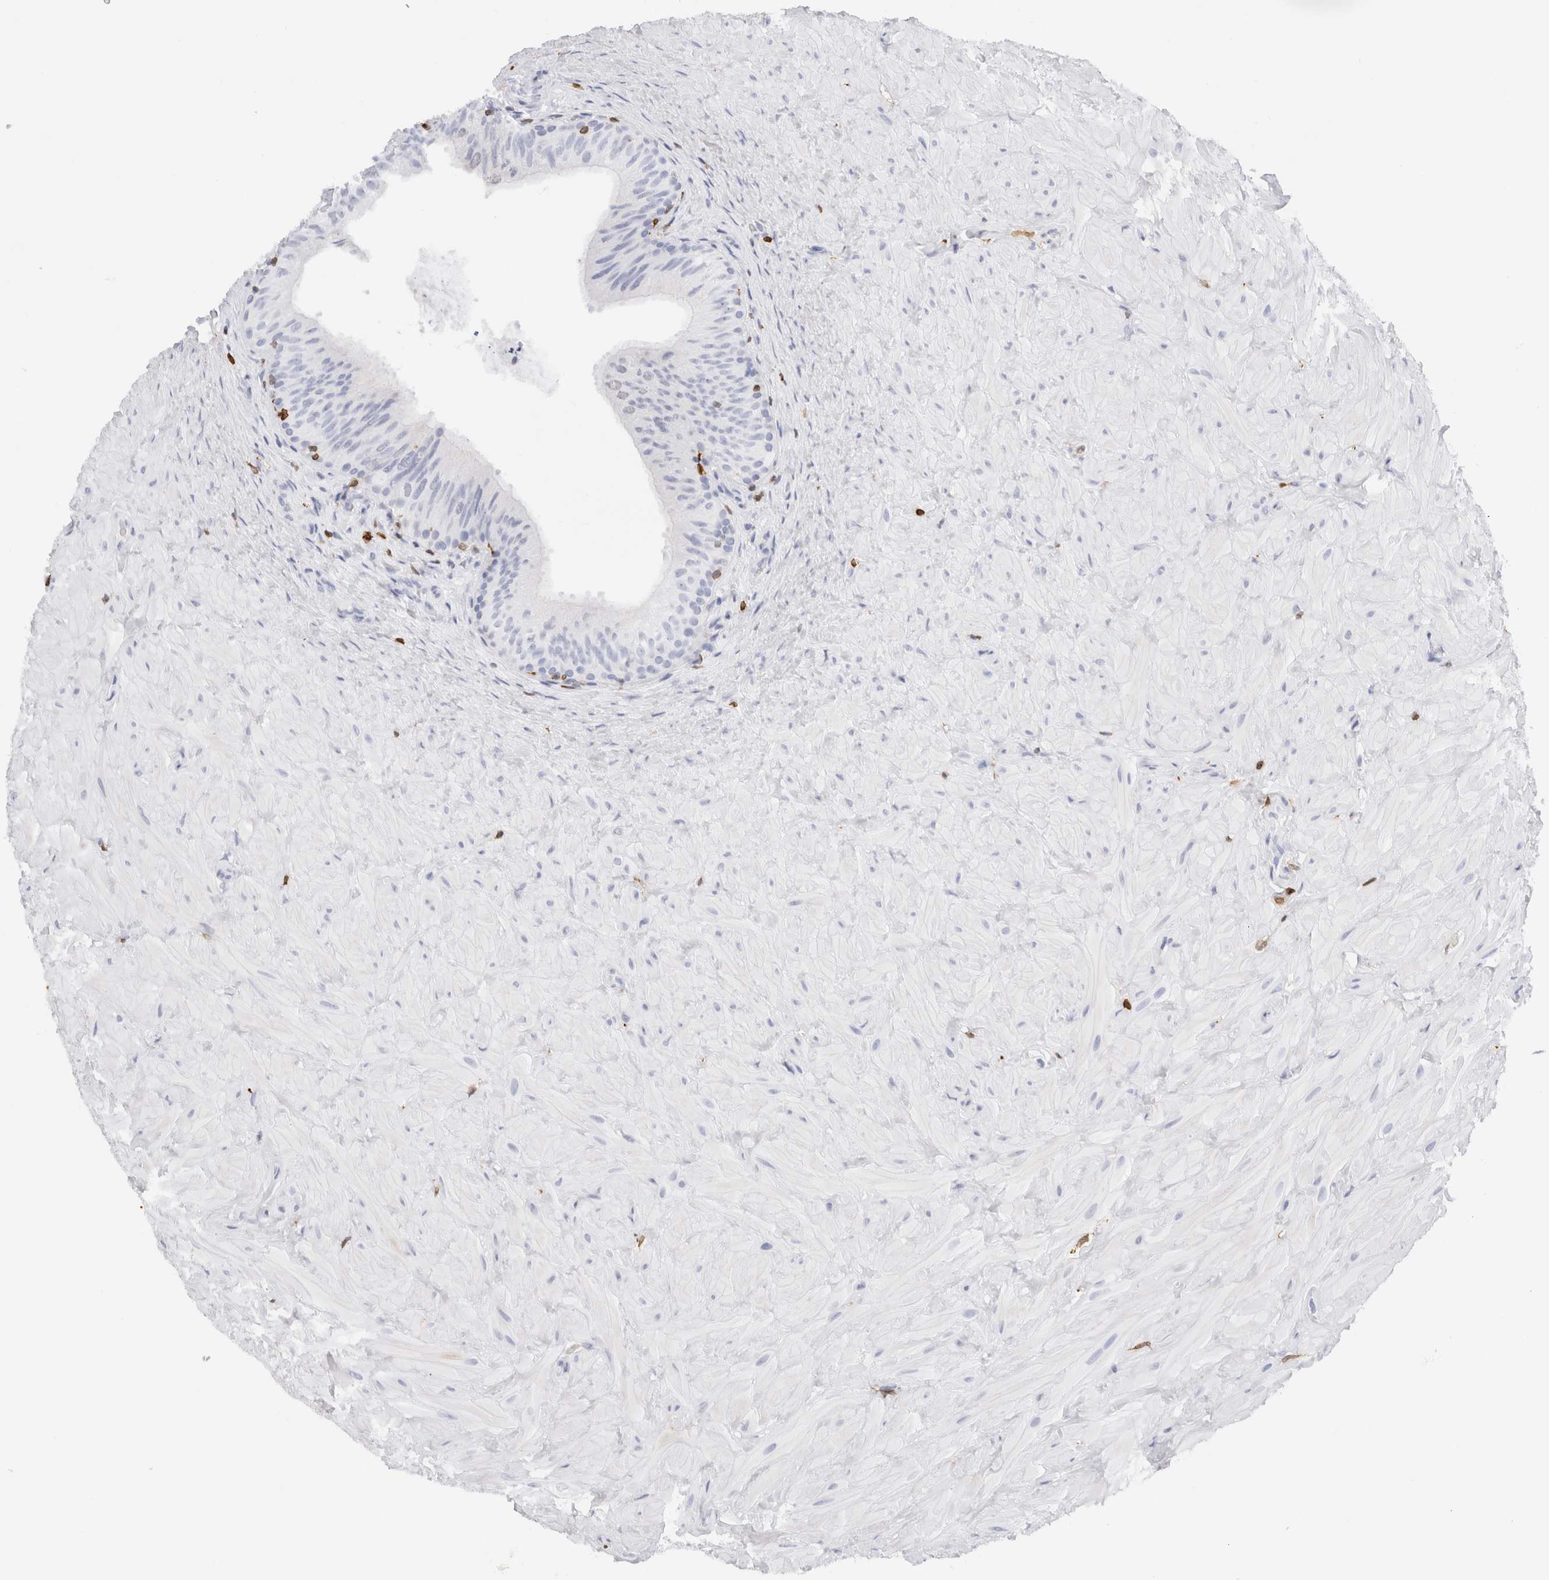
{"staining": {"intensity": "negative", "quantity": "none", "location": "none"}, "tissue": "epididymis", "cell_type": "Glandular cells", "image_type": "normal", "snomed": [{"axis": "morphology", "description": "Normal tissue, NOS"}, {"axis": "topography", "description": "Soft tissue"}, {"axis": "topography", "description": "Epididymis"}], "caption": "DAB immunohistochemical staining of unremarkable human epididymis shows no significant positivity in glandular cells. (DAB (3,3'-diaminobenzidine) IHC, high magnification).", "gene": "ALOX5AP", "patient": {"sex": "male", "age": 26}}